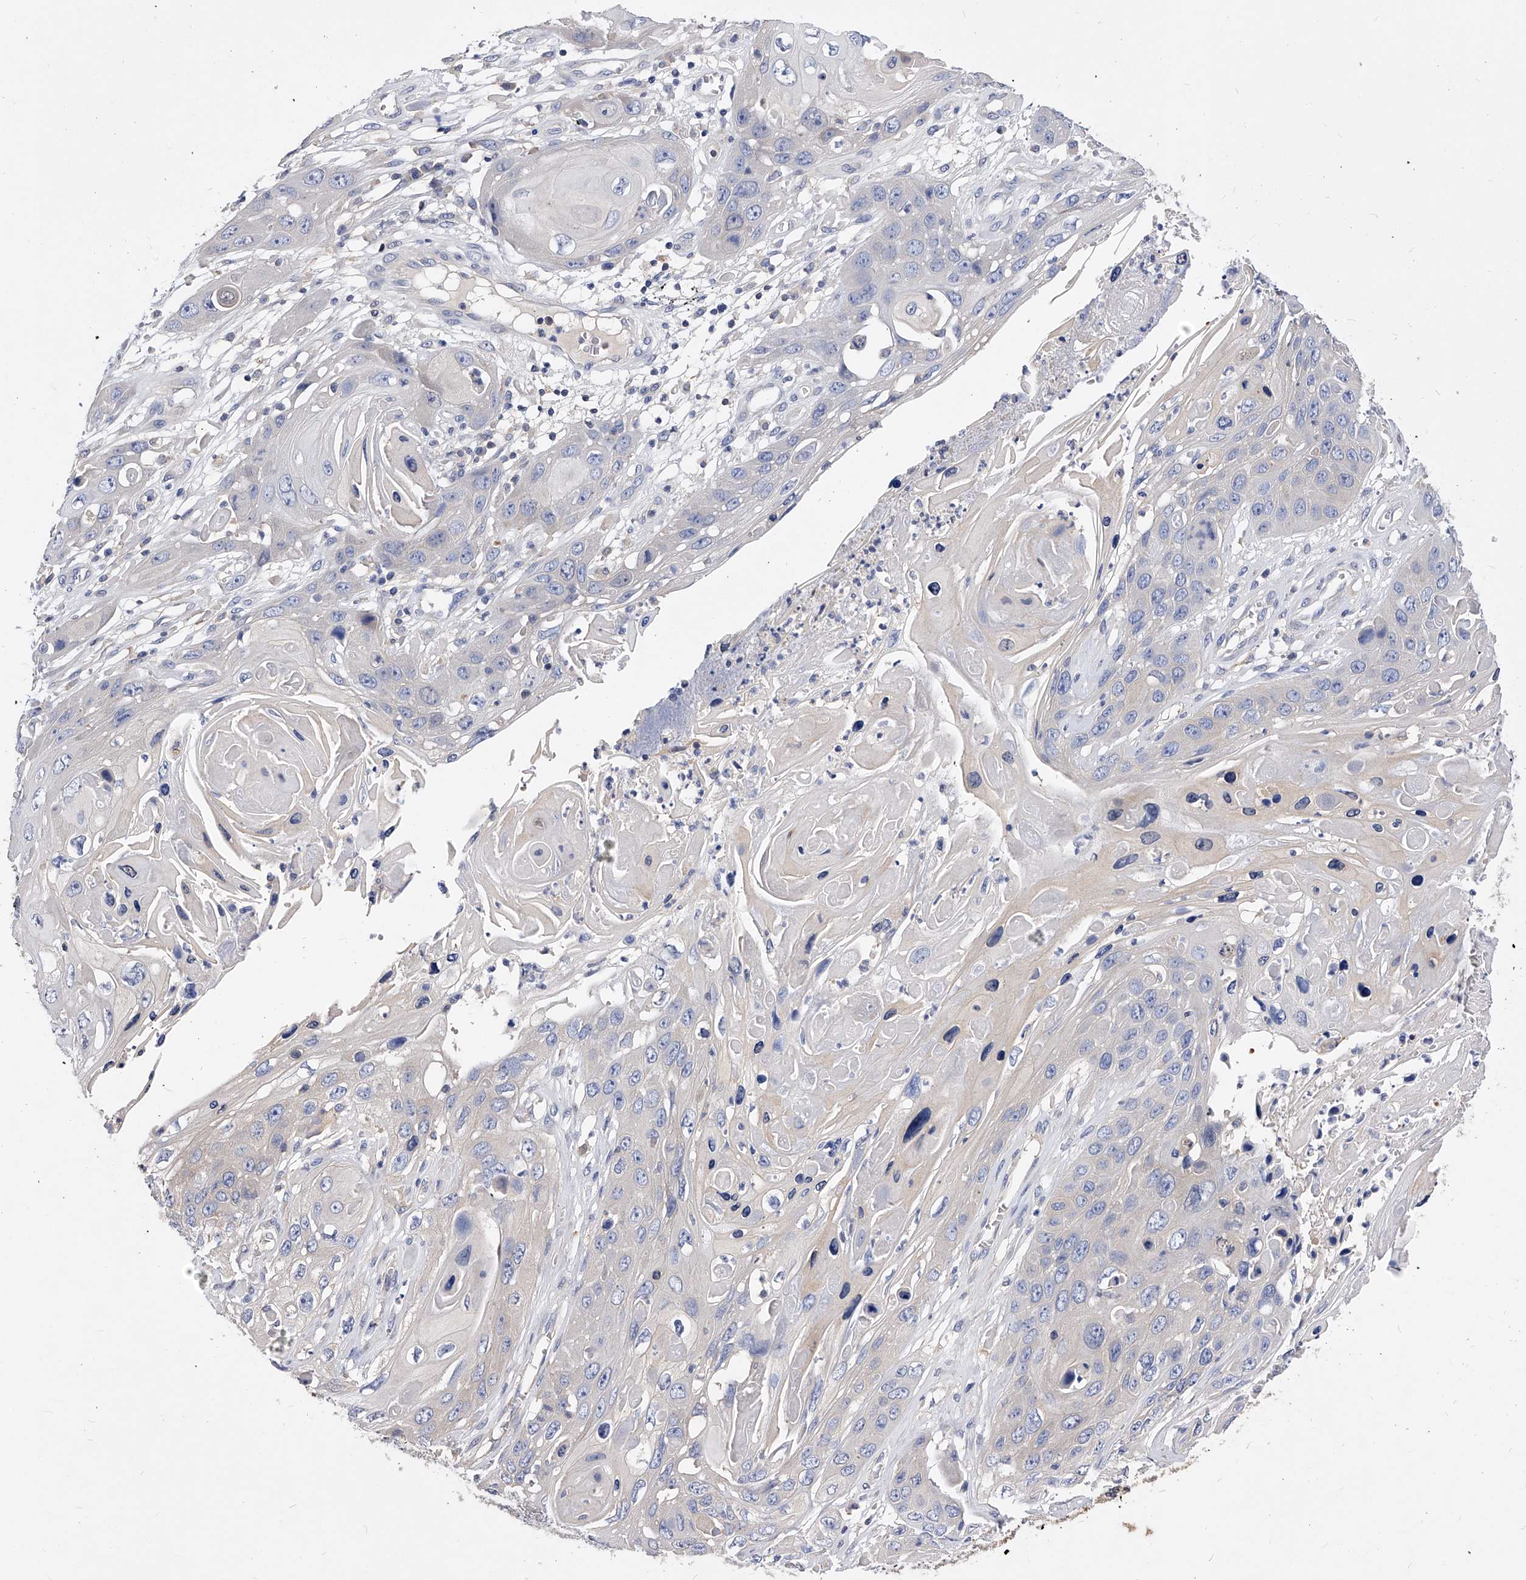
{"staining": {"intensity": "negative", "quantity": "none", "location": "none"}, "tissue": "skin cancer", "cell_type": "Tumor cells", "image_type": "cancer", "snomed": [{"axis": "morphology", "description": "Squamous cell carcinoma, NOS"}, {"axis": "topography", "description": "Skin"}], "caption": "Immunohistochemistry micrograph of neoplastic tissue: human skin cancer (squamous cell carcinoma) stained with DAB (3,3'-diaminobenzidine) demonstrates no significant protein expression in tumor cells.", "gene": "APEH", "patient": {"sex": "male", "age": 55}}